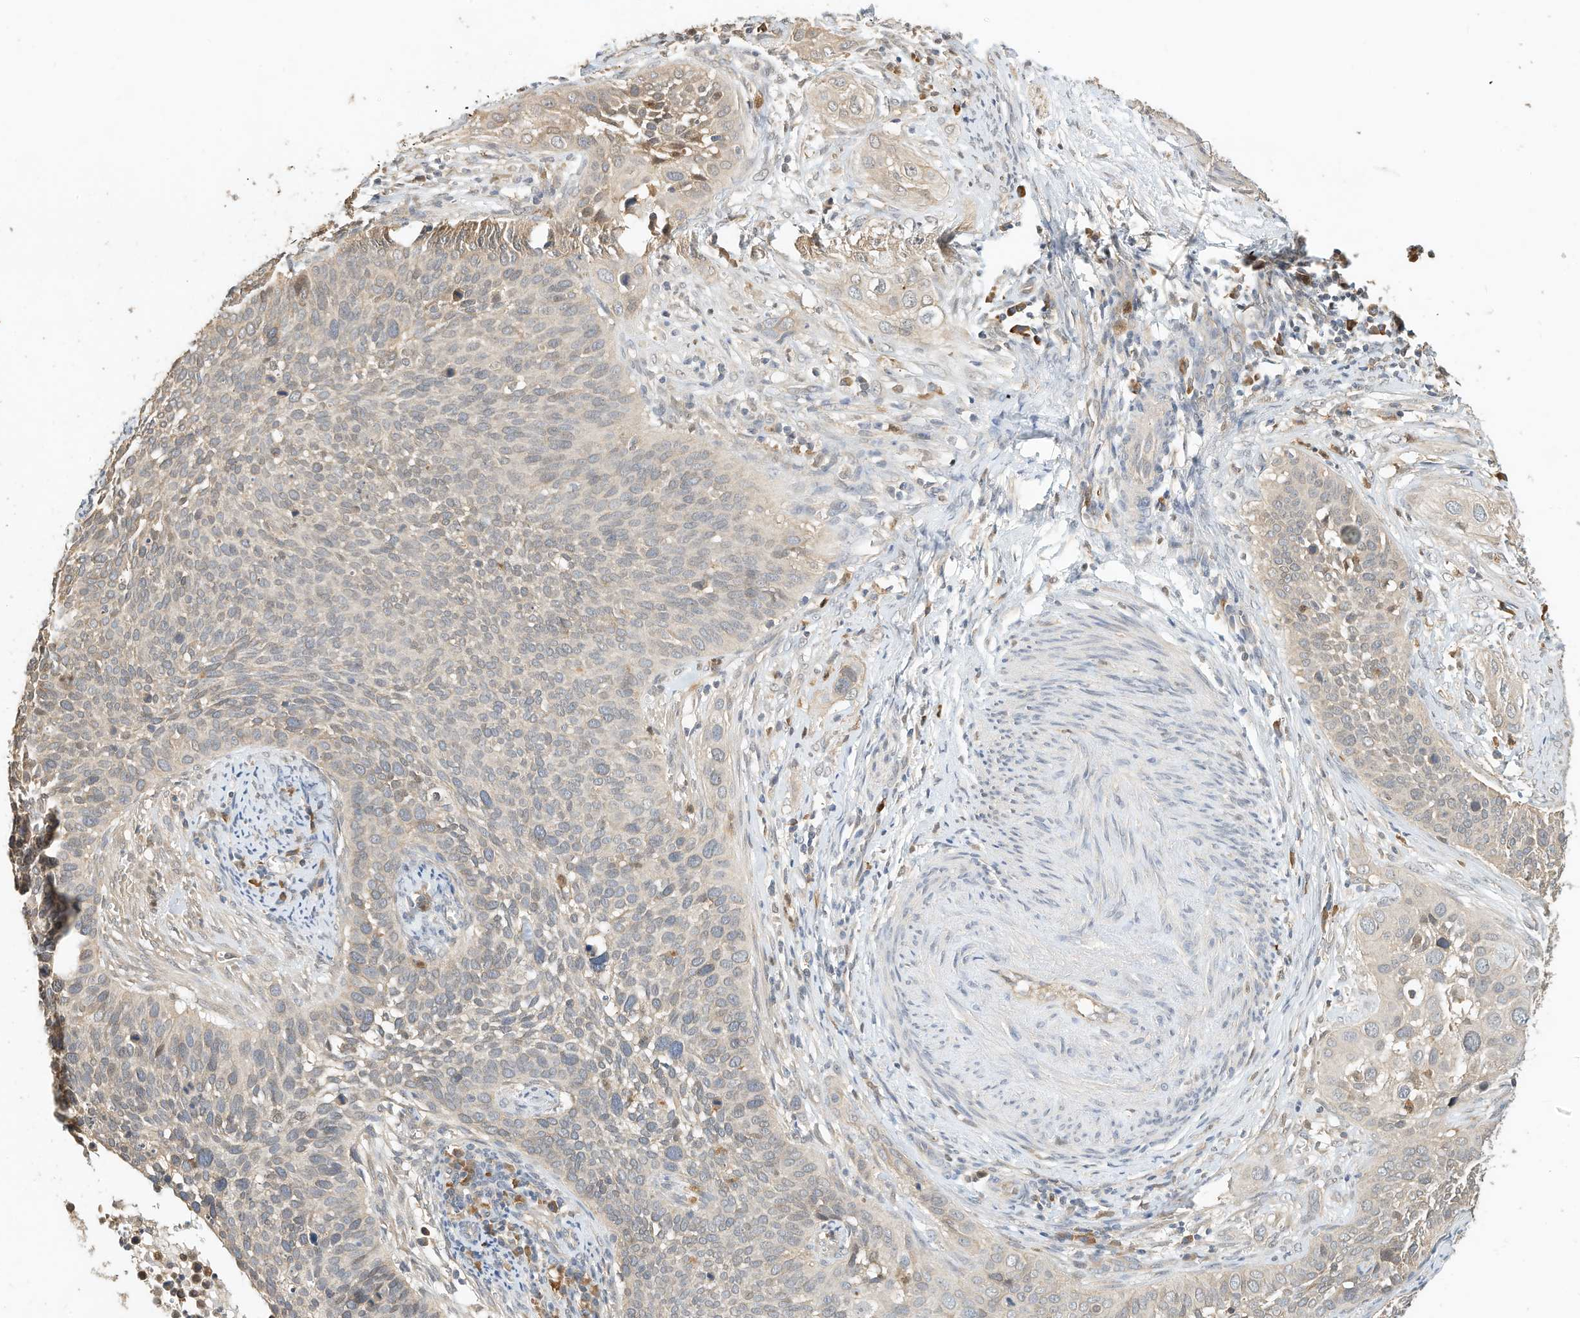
{"staining": {"intensity": "negative", "quantity": "none", "location": "none"}, "tissue": "cervical cancer", "cell_type": "Tumor cells", "image_type": "cancer", "snomed": [{"axis": "morphology", "description": "Squamous cell carcinoma, NOS"}, {"axis": "topography", "description": "Cervix"}], "caption": "Tumor cells show no significant protein staining in cervical cancer.", "gene": "OFD1", "patient": {"sex": "female", "age": 34}}